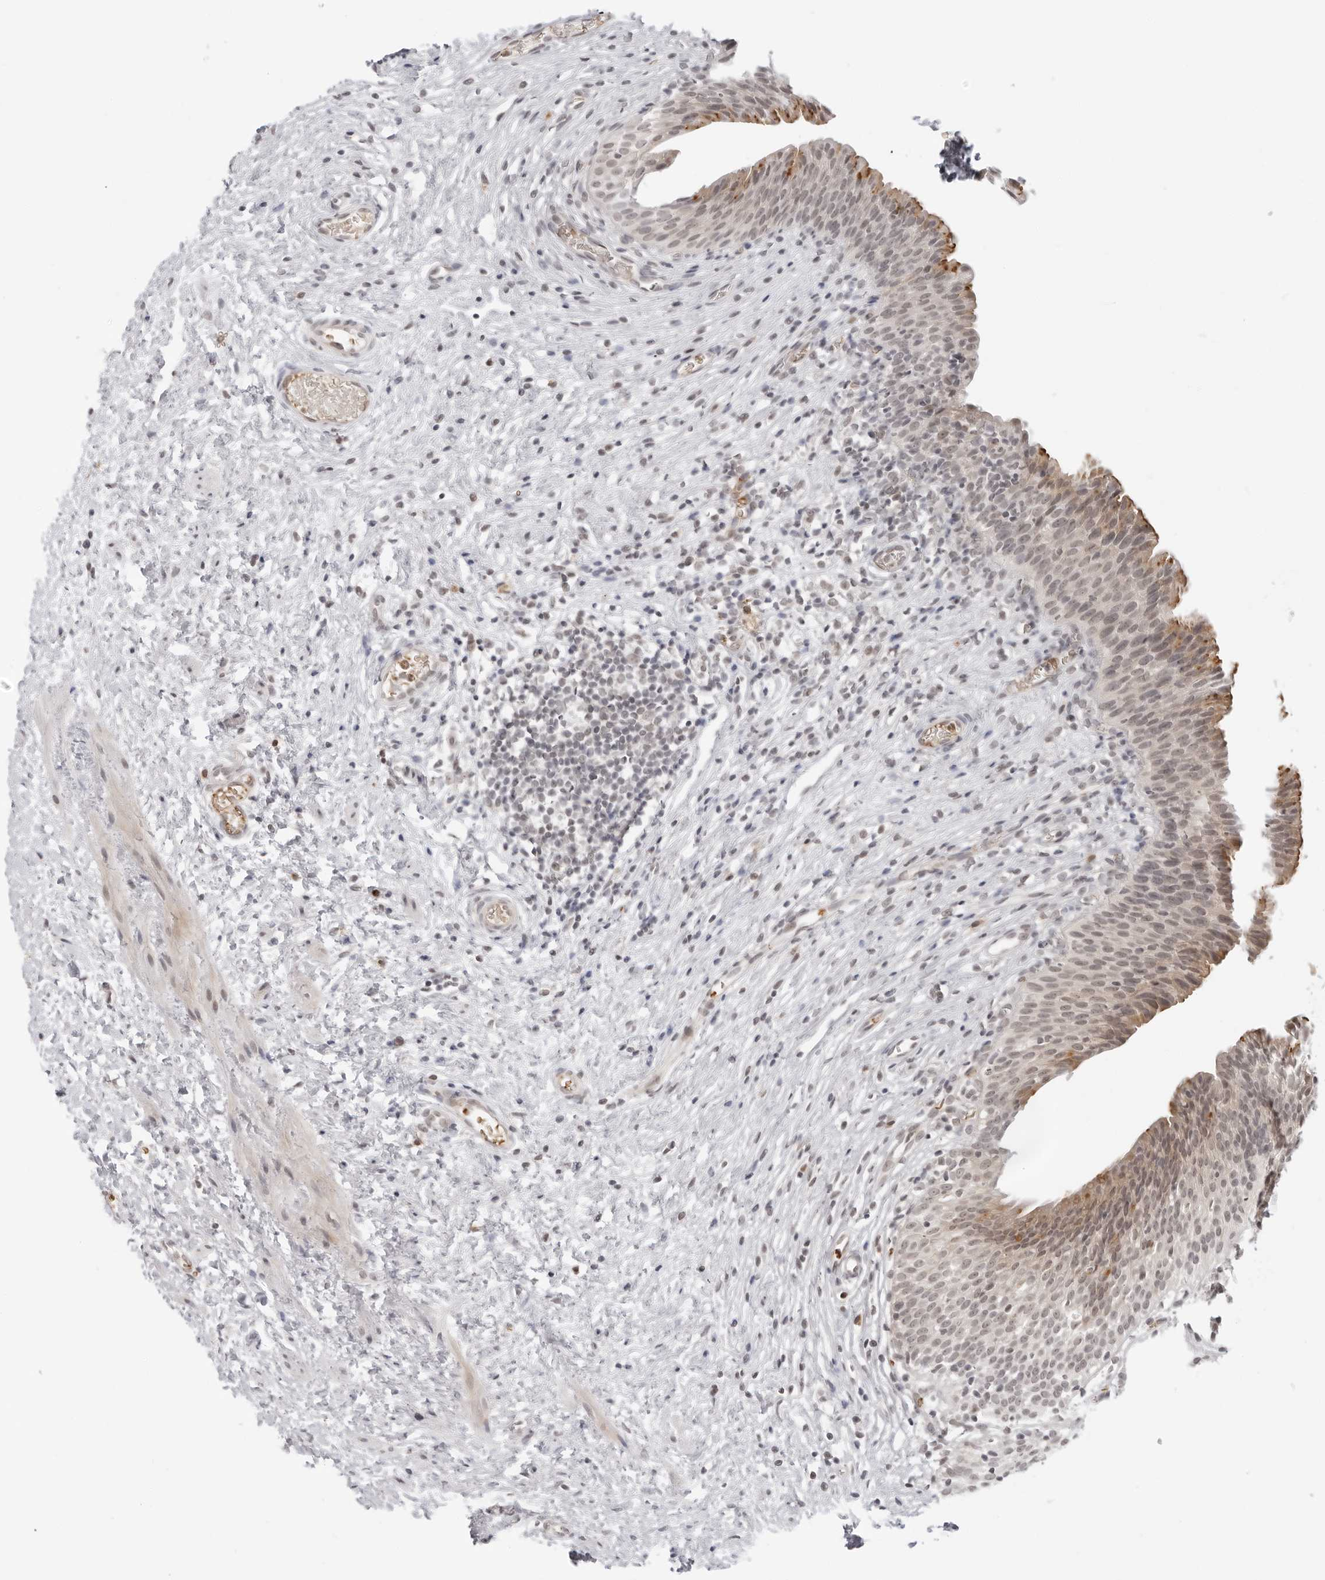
{"staining": {"intensity": "moderate", "quantity": ">75%", "location": "cytoplasmic/membranous,nuclear"}, "tissue": "urinary bladder", "cell_type": "Urothelial cells", "image_type": "normal", "snomed": [{"axis": "morphology", "description": "Normal tissue, NOS"}, {"axis": "topography", "description": "Urinary bladder"}], "caption": "A photomicrograph of urinary bladder stained for a protein shows moderate cytoplasmic/membranous,nuclear brown staining in urothelial cells. The protein is shown in brown color, while the nuclei are stained blue.", "gene": "SUGCT", "patient": {"sex": "male", "age": 1}}